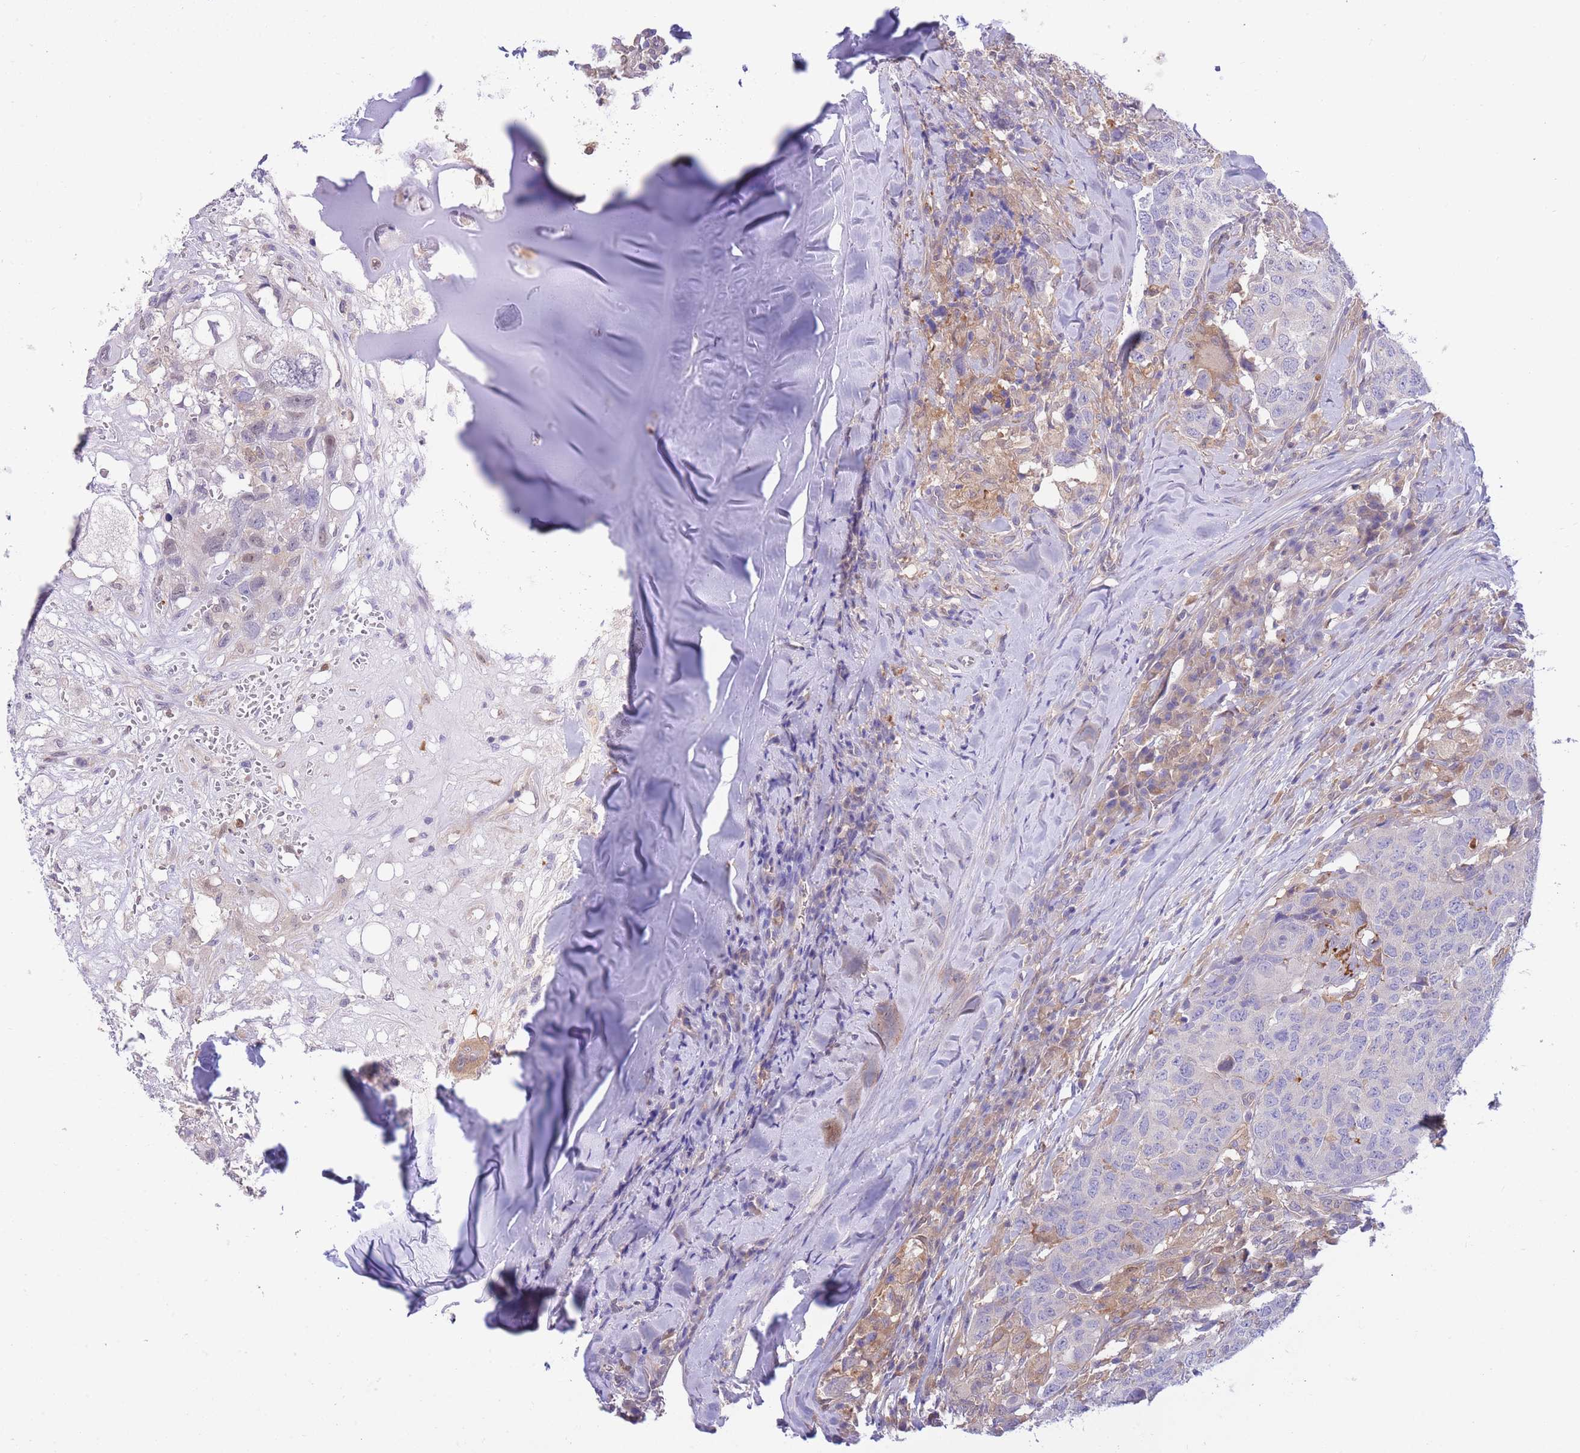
{"staining": {"intensity": "negative", "quantity": "none", "location": "none"}, "tissue": "head and neck cancer", "cell_type": "Tumor cells", "image_type": "cancer", "snomed": [{"axis": "morphology", "description": "Normal tissue, NOS"}, {"axis": "morphology", "description": "Squamous cell carcinoma, NOS"}, {"axis": "topography", "description": "Skeletal muscle"}, {"axis": "topography", "description": "Vascular tissue"}, {"axis": "topography", "description": "Peripheral nerve tissue"}, {"axis": "topography", "description": "Head-Neck"}], "caption": "There is no significant staining in tumor cells of squamous cell carcinoma (head and neck).", "gene": "NAMPT", "patient": {"sex": "male", "age": 66}}